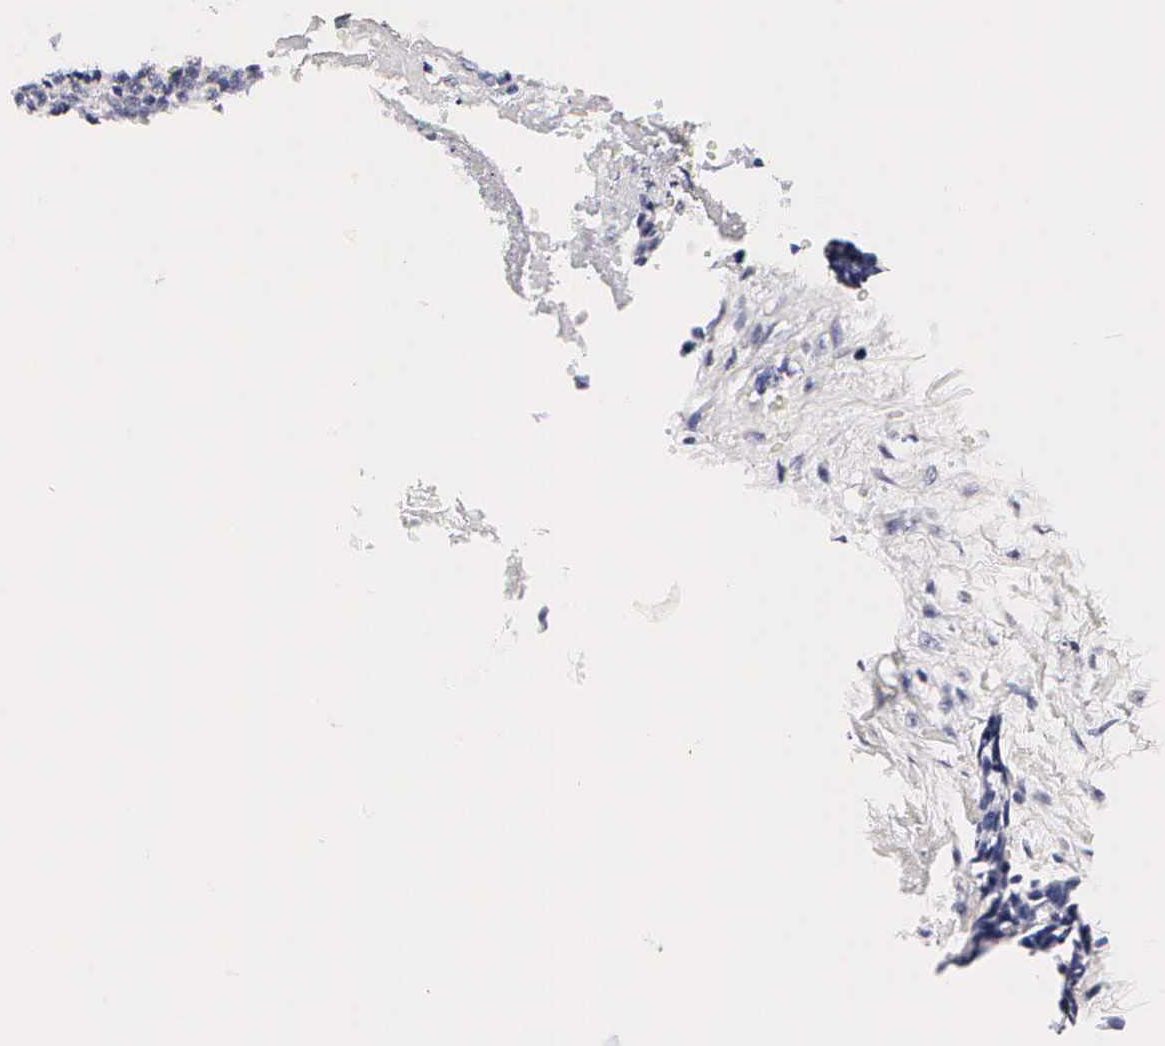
{"staining": {"intensity": "negative", "quantity": "none", "location": "none"}, "tissue": "head and neck cancer", "cell_type": "Tumor cells", "image_type": "cancer", "snomed": [{"axis": "morphology", "description": "Squamous cell carcinoma, NOS"}, {"axis": "topography", "description": "Salivary gland"}, {"axis": "topography", "description": "Head-Neck"}], "caption": "The immunohistochemistry (IHC) image has no significant expression in tumor cells of head and neck squamous cell carcinoma tissue. The staining is performed using DAB (3,3'-diaminobenzidine) brown chromogen with nuclei counter-stained in using hematoxylin.", "gene": "RNASE6", "patient": {"sex": "male", "age": 70}}